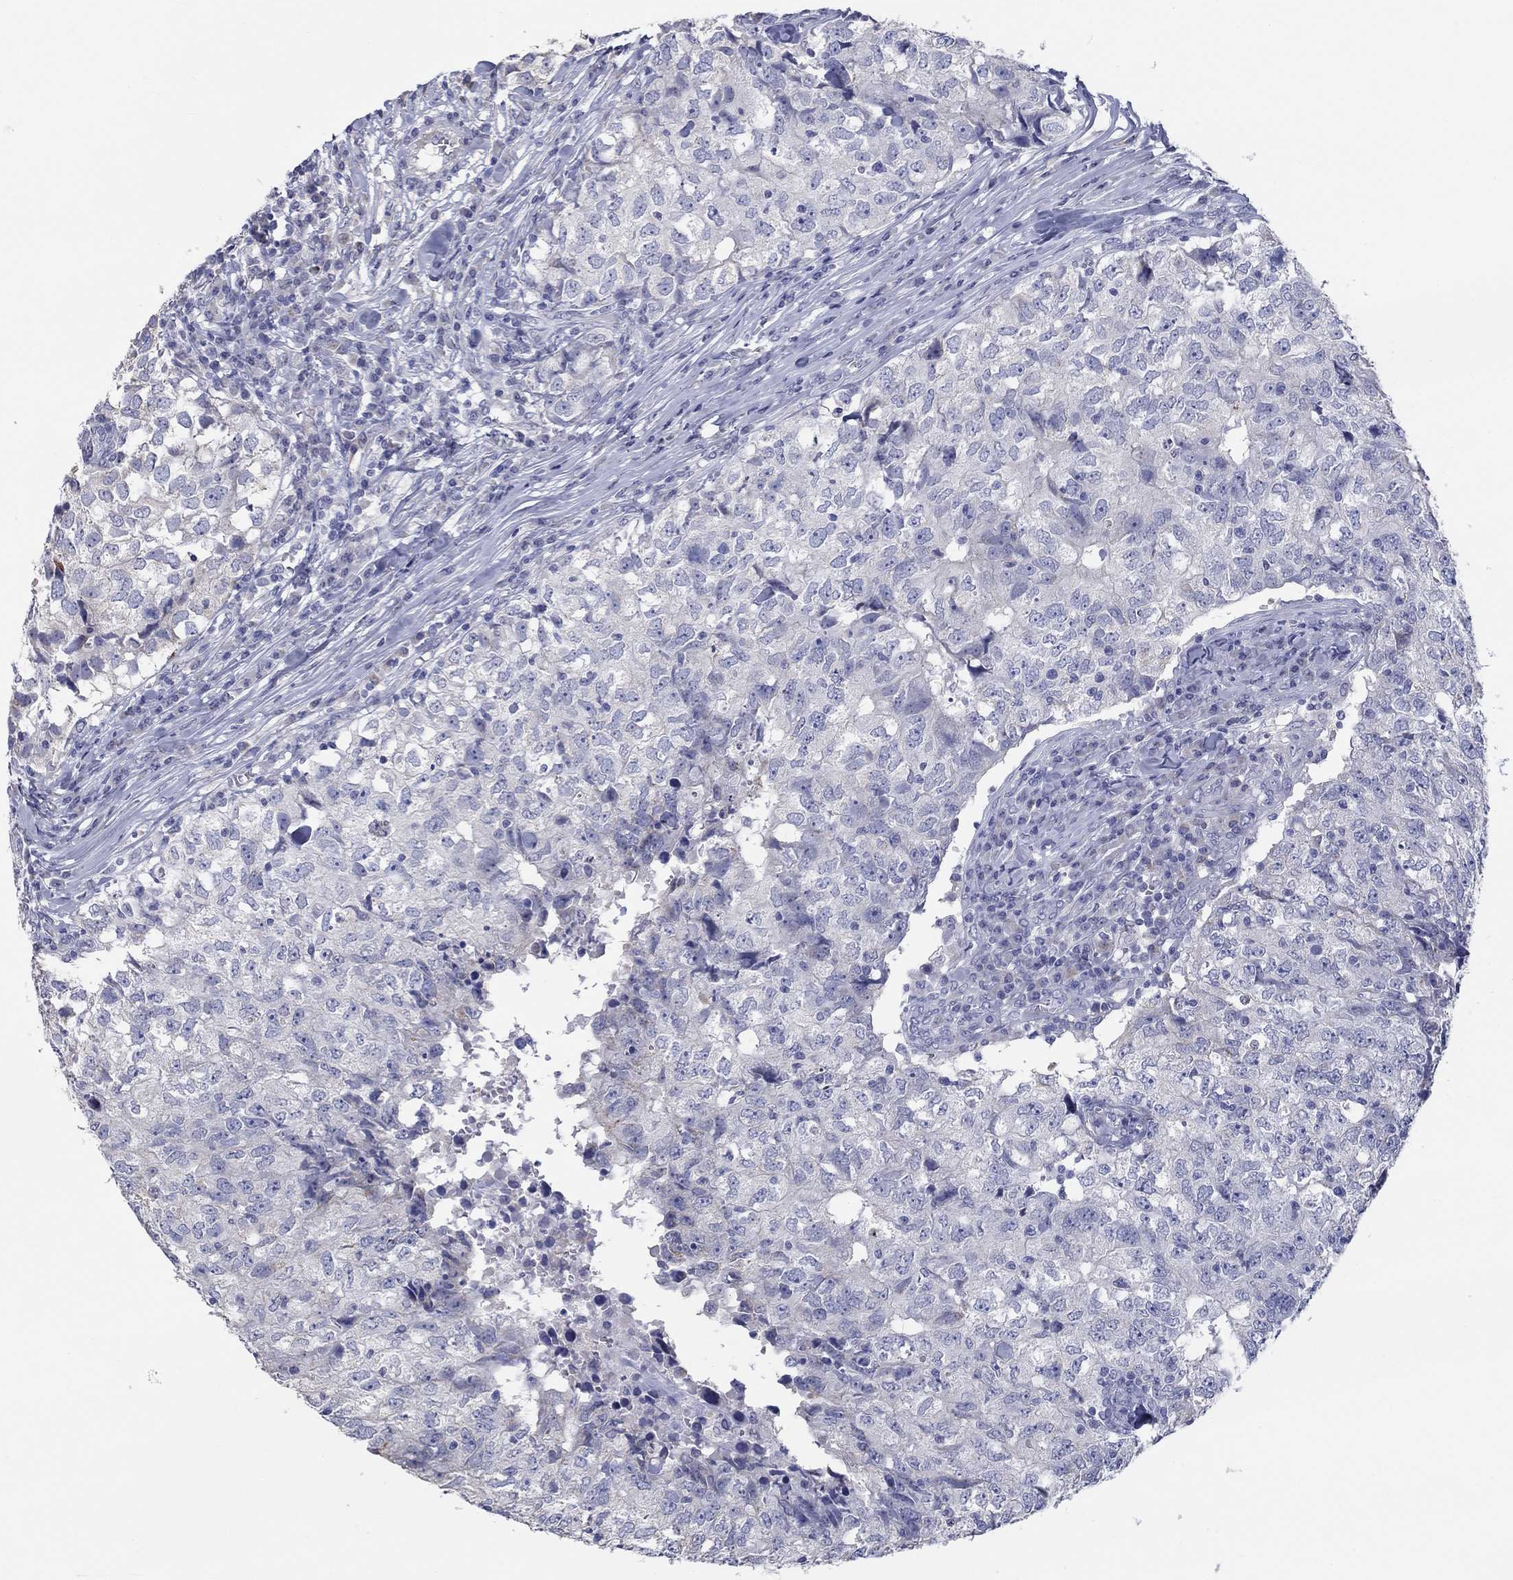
{"staining": {"intensity": "negative", "quantity": "none", "location": "none"}, "tissue": "breast cancer", "cell_type": "Tumor cells", "image_type": "cancer", "snomed": [{"axis": "morphology", "description": "Duct carcinoma"}, {"axis": "topography", "description": "Breast"}], "caption": "Invasive ductal carcinoma (breast) stained for a protein using immunohistochemistry displays no positivity tumor cells.", "gene": "LRRC4C", "patient": {"sex": "female", "age": 30}}